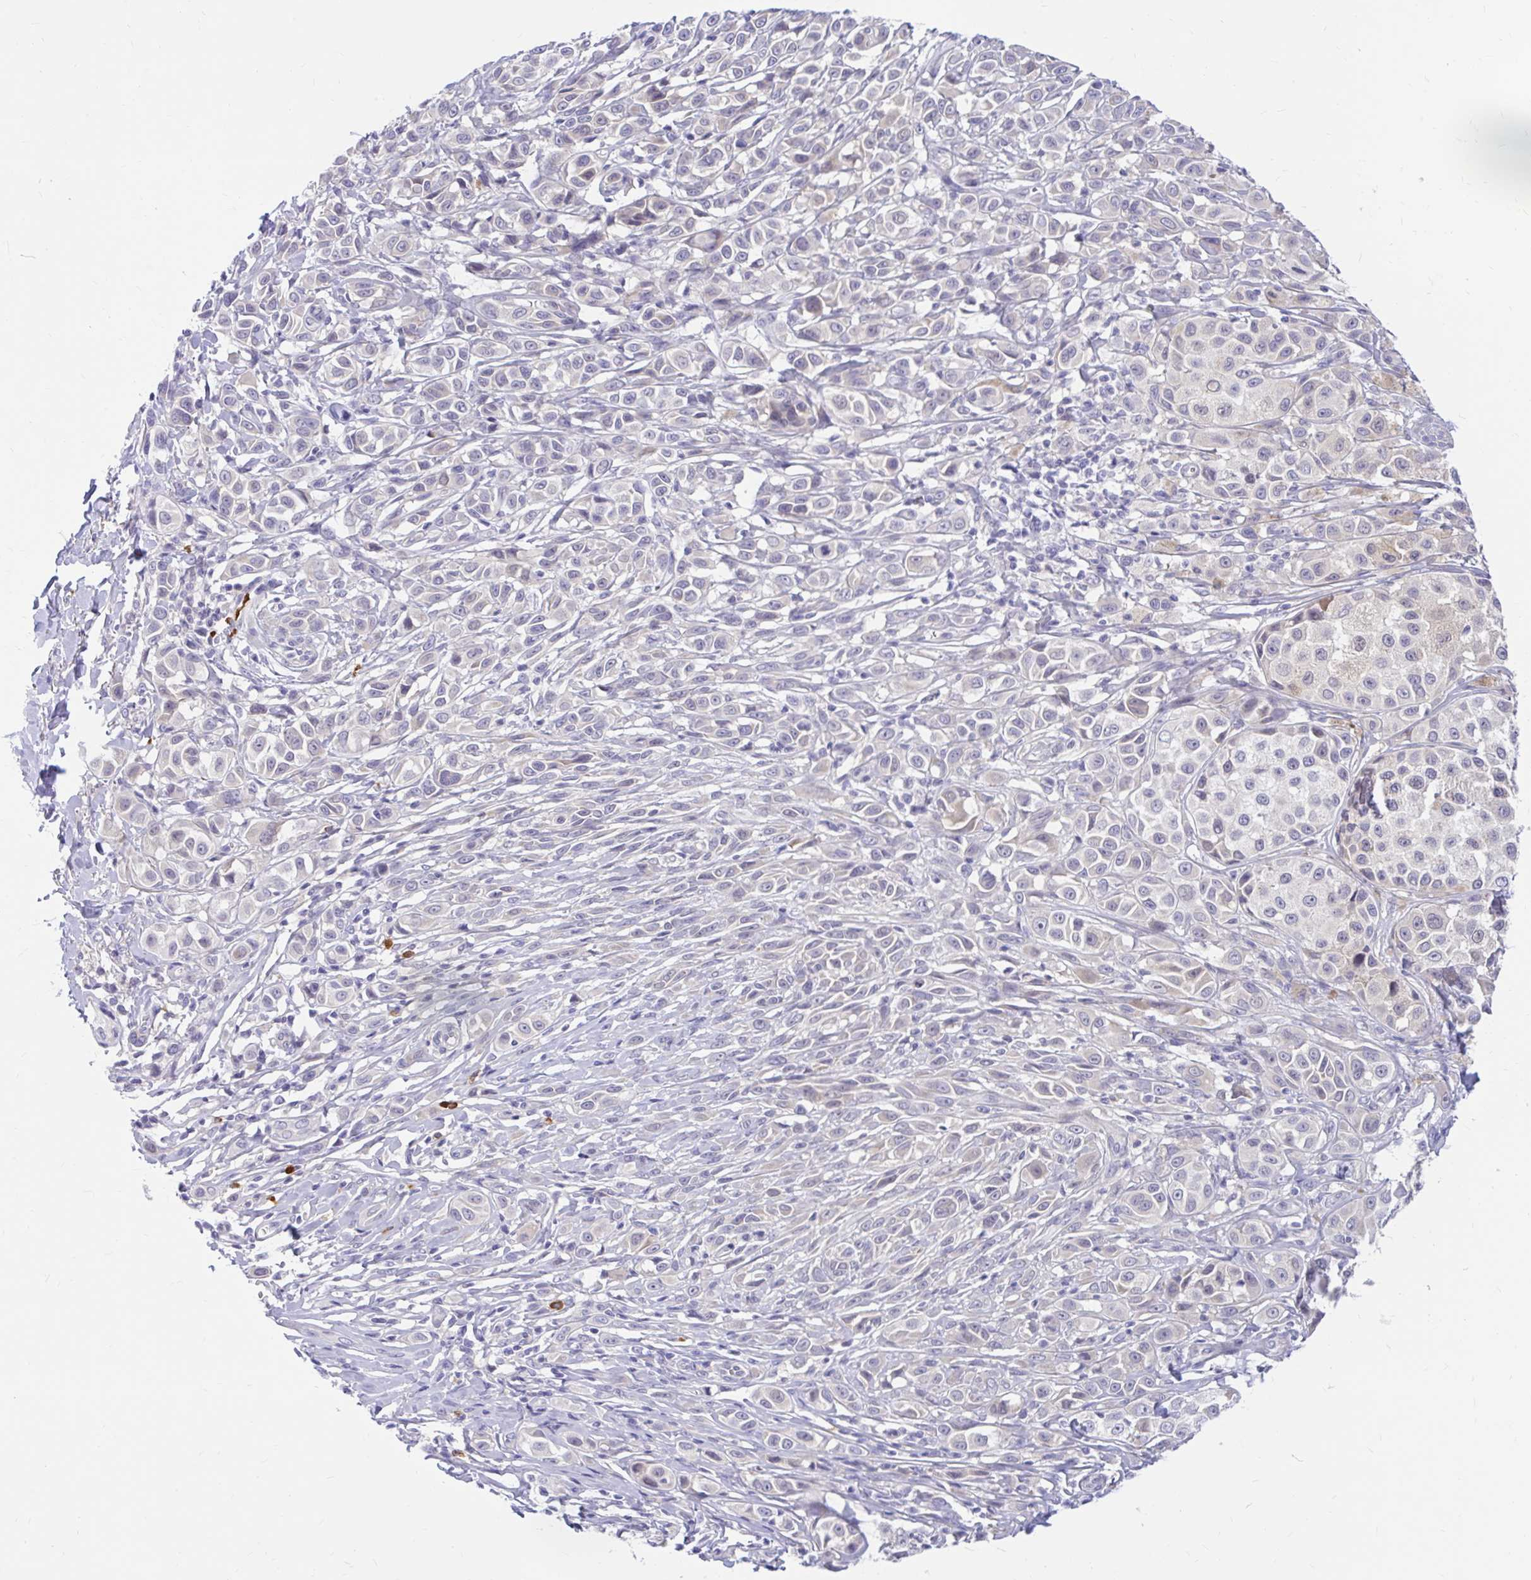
{"staining": {"intensity": "negative", "quantity": "none", "location": "none"}, "tissue": "melanoma", "cell_type": "Tumor cells", "image_type": "cancer", "snomed": [{"axis": "morphology", "description": "Malignant melanoma, NOS"}, {"axis": "topography", "description": "Skin"}], "caption": "Tumor cells show no significant protein staining in malignant melanoma.", "gene": "MAP1LC3A", "patient": {"sex": "male", "age": 39}}